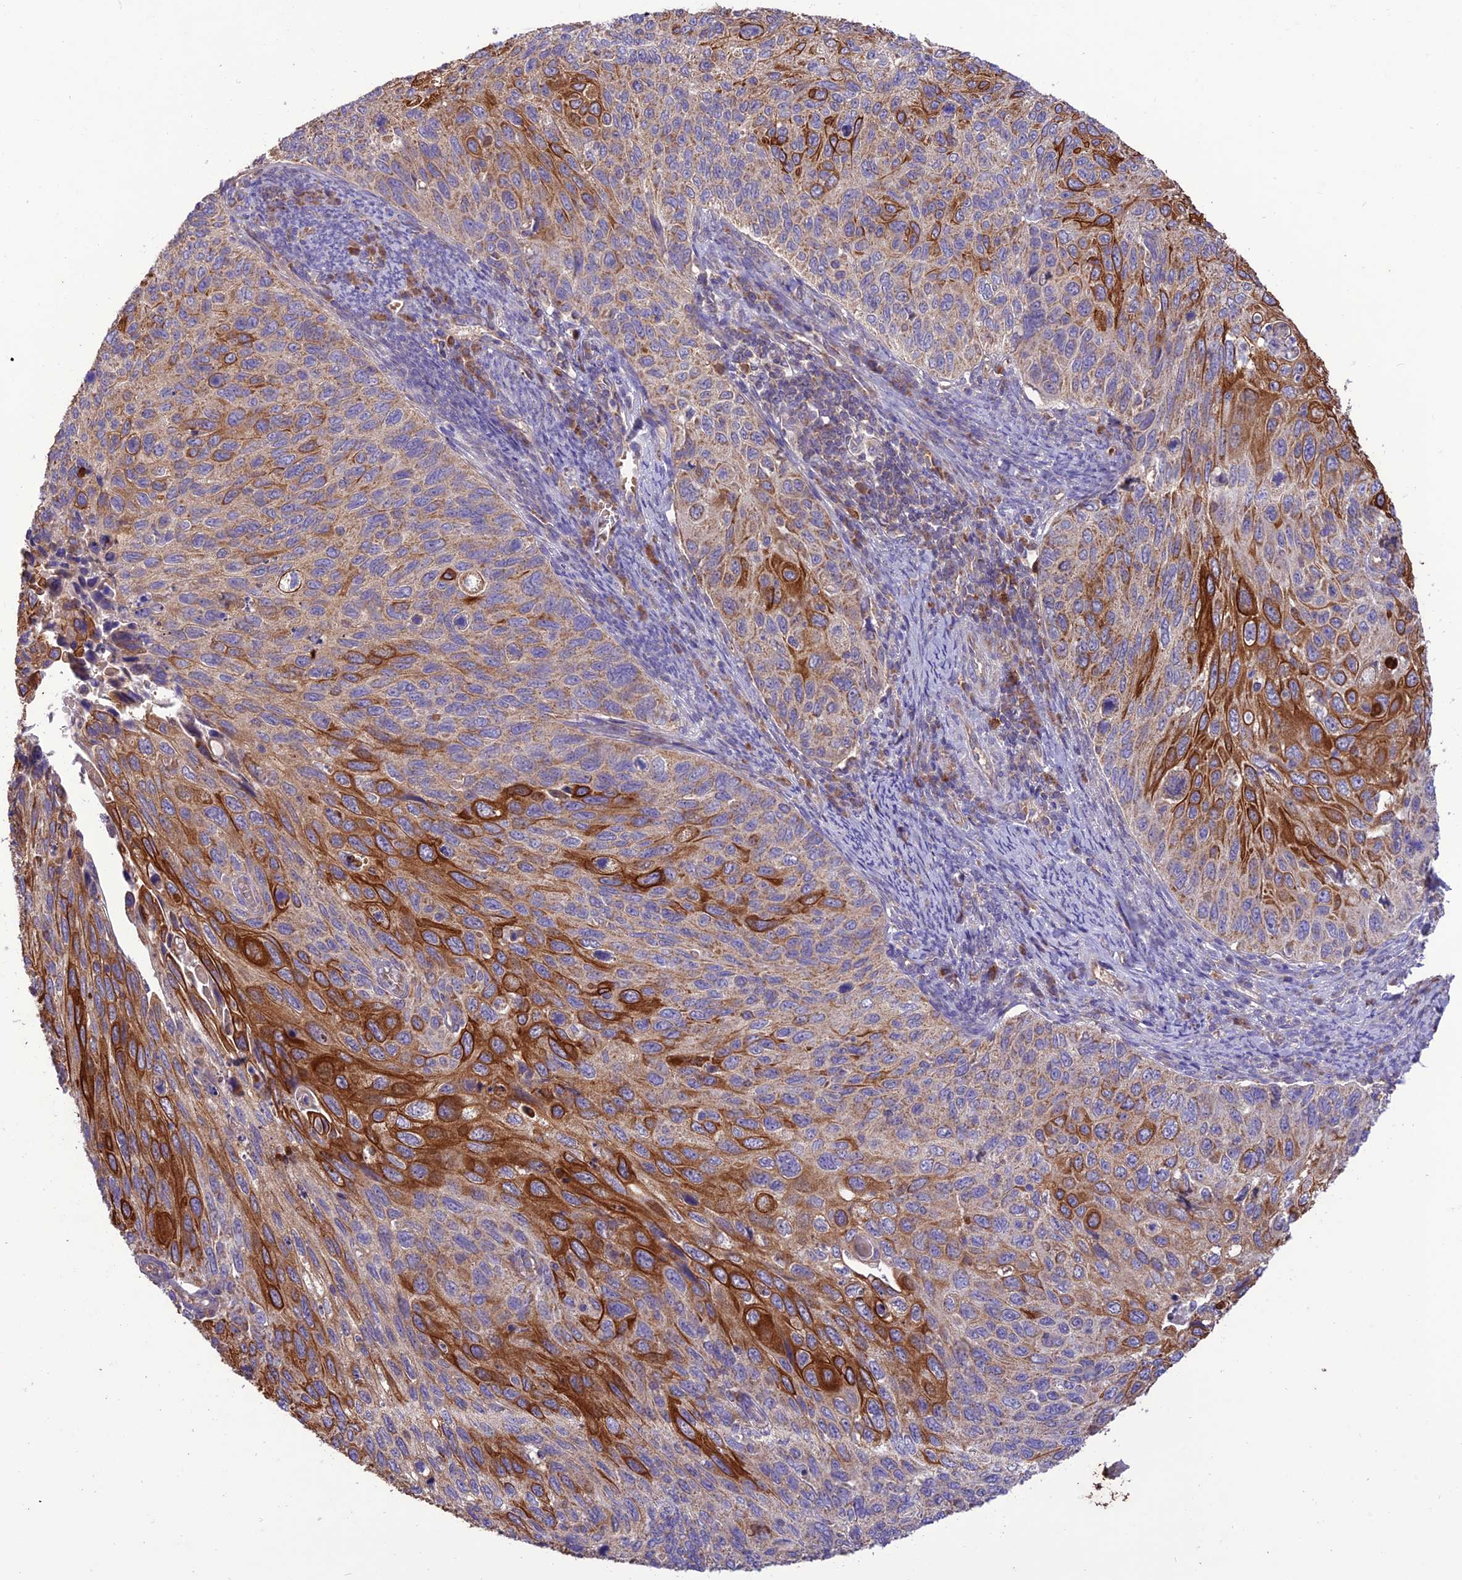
{"staining": {"intensity": "strong", "quantity": "25%-75%", "location": "cytoplasmic/membranous"}, "tissue": "cervical cancer", "cell_type": "Tumor cells", "image_type": "cancer", "snomed": [{"axis": "morphology", "description": "Squamous cell carcinoma, NOS"}, {"axis": "topography", "description": "Cervix"}], "caption": "High-magnification brightfield microscopy of cervical squamous cell carcinoma stained with DAB (brown) and counterstained with hematoxylin (blue). tumor cells exhibit strong cytoplasmic/membranous staining is seen in approximately25%-75% of cells.", "gene": "NDUFAF1", "patient": {"sex": "female", "age": 70}}